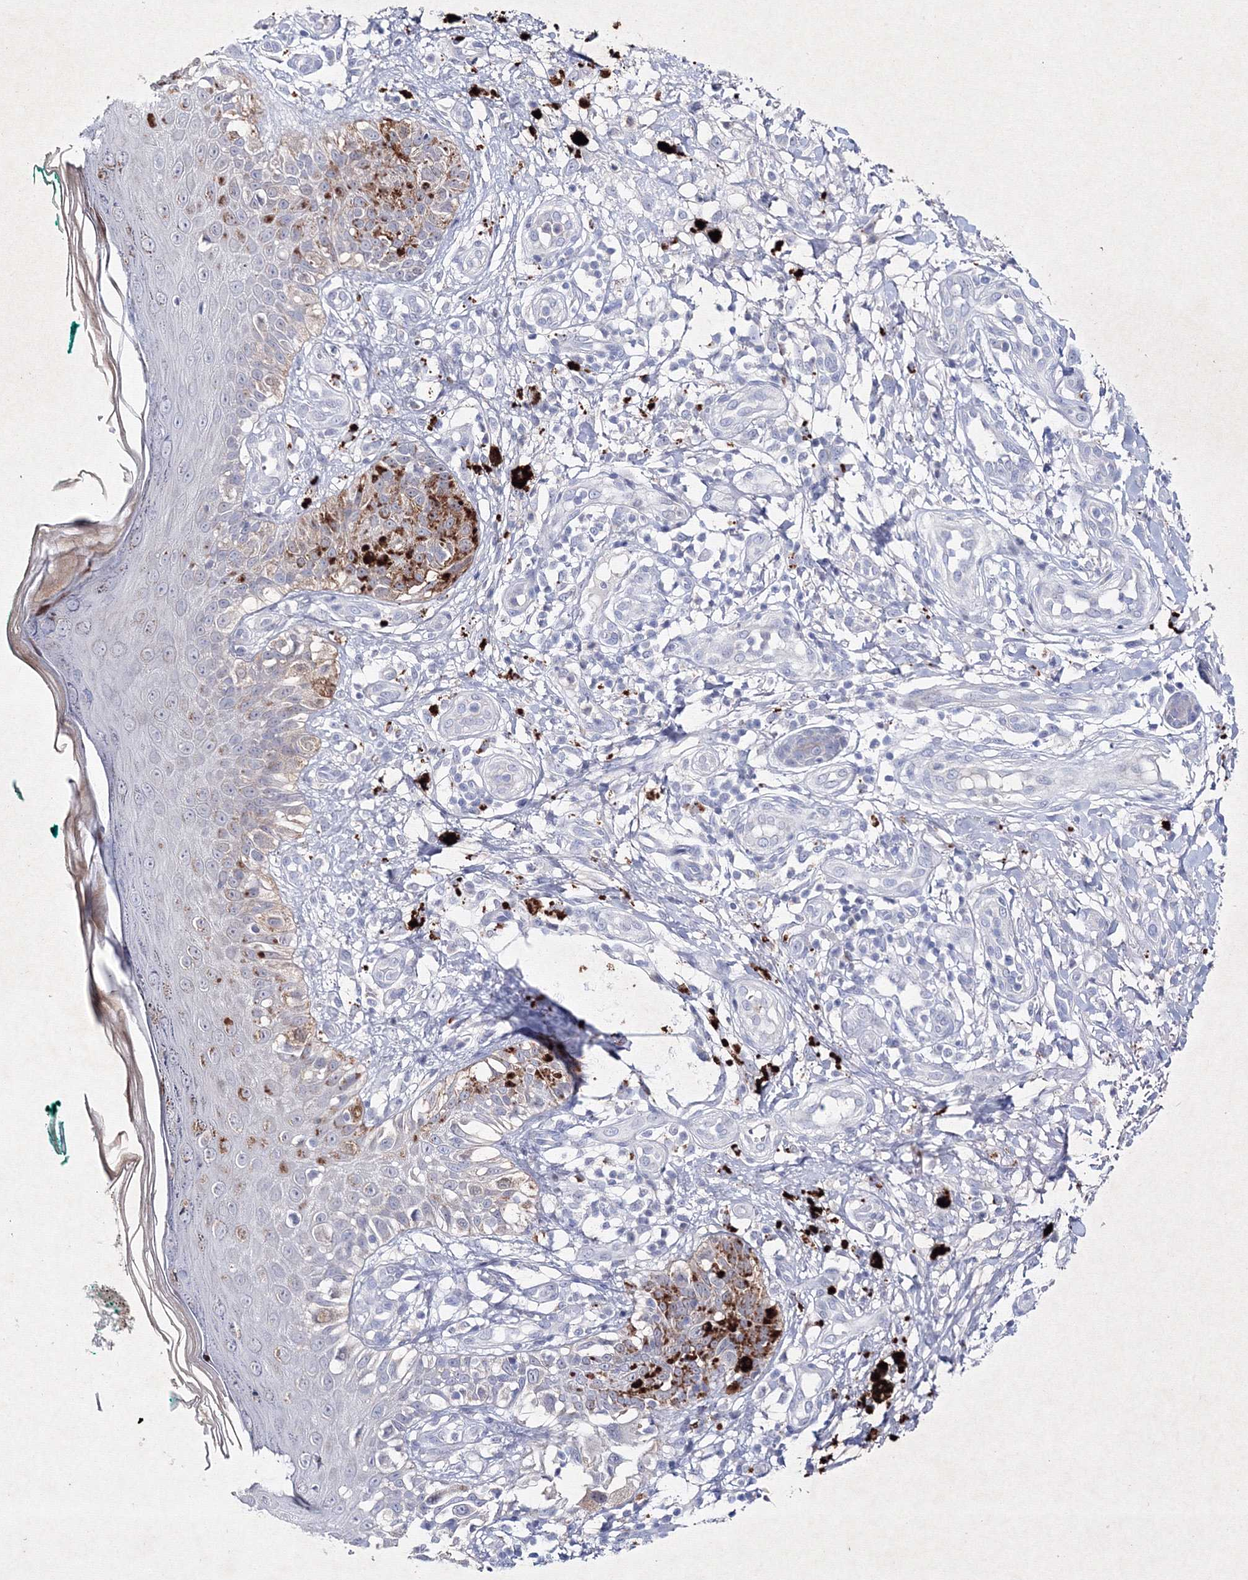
{"staining": {"intensity": "negative", "quantity": "none", "location": "none"}, "tissue": "melanoma", "cell_type": "Tumor cells", "image_type": "cancer", "snomed": [{"axis": "morphology", "description": "Malignant melanoma, NOS"}, {"axis": "topography", "description": "Skin"}], "caption": "Immunohistochemistry (IHC) of melanoma displays no staining in tumor cells. (DAB (3,3'-diaminobenzidine) IHC visualized using brightfield microscopy, high magnification).", "gene": "SMIM29", "patient": {"sex": "female", "age": 81}}